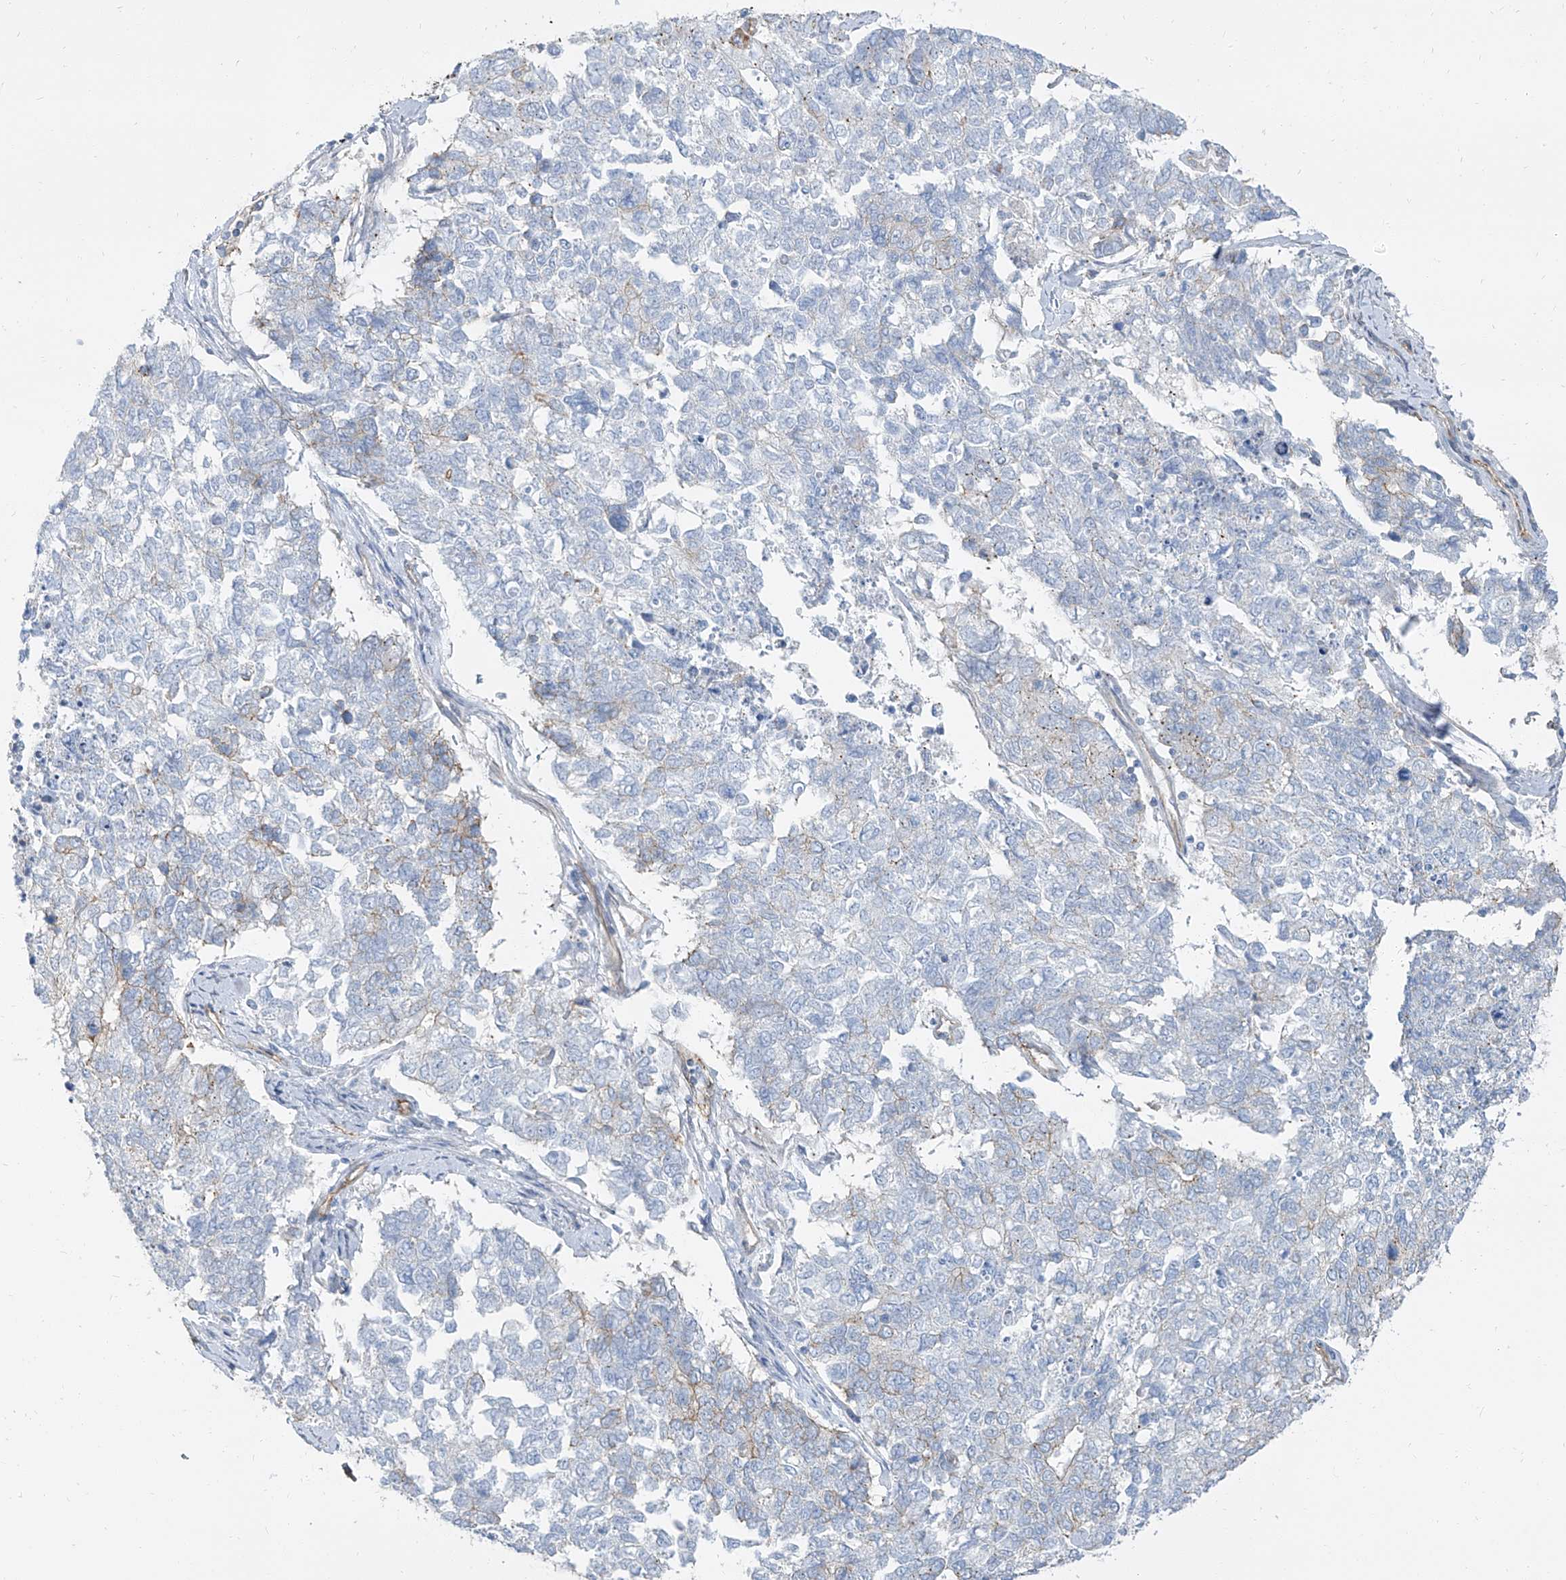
{"staining": {"intensity": "weak", "quantity": "<25%", "location": "cytoplasmic/membranous"}, "tissue": "cervical cancer", "cell_type": "Tumor cells", "image_type": "cancer", "snomed": [{"axis": "morphology", "description": "Squamous cell carcinoma, NOS"}, {"axis": "topography", "description": "Cervix"}], "caption": "A high-resolution micrograph shows immunohistochemistry (IHC) staining of squamous cell carcinoma (cervical), which exhibits no significant positivity in tumor cells.", "gene": "TXLNB", "patient": {"sex": "female", "age": 63}}